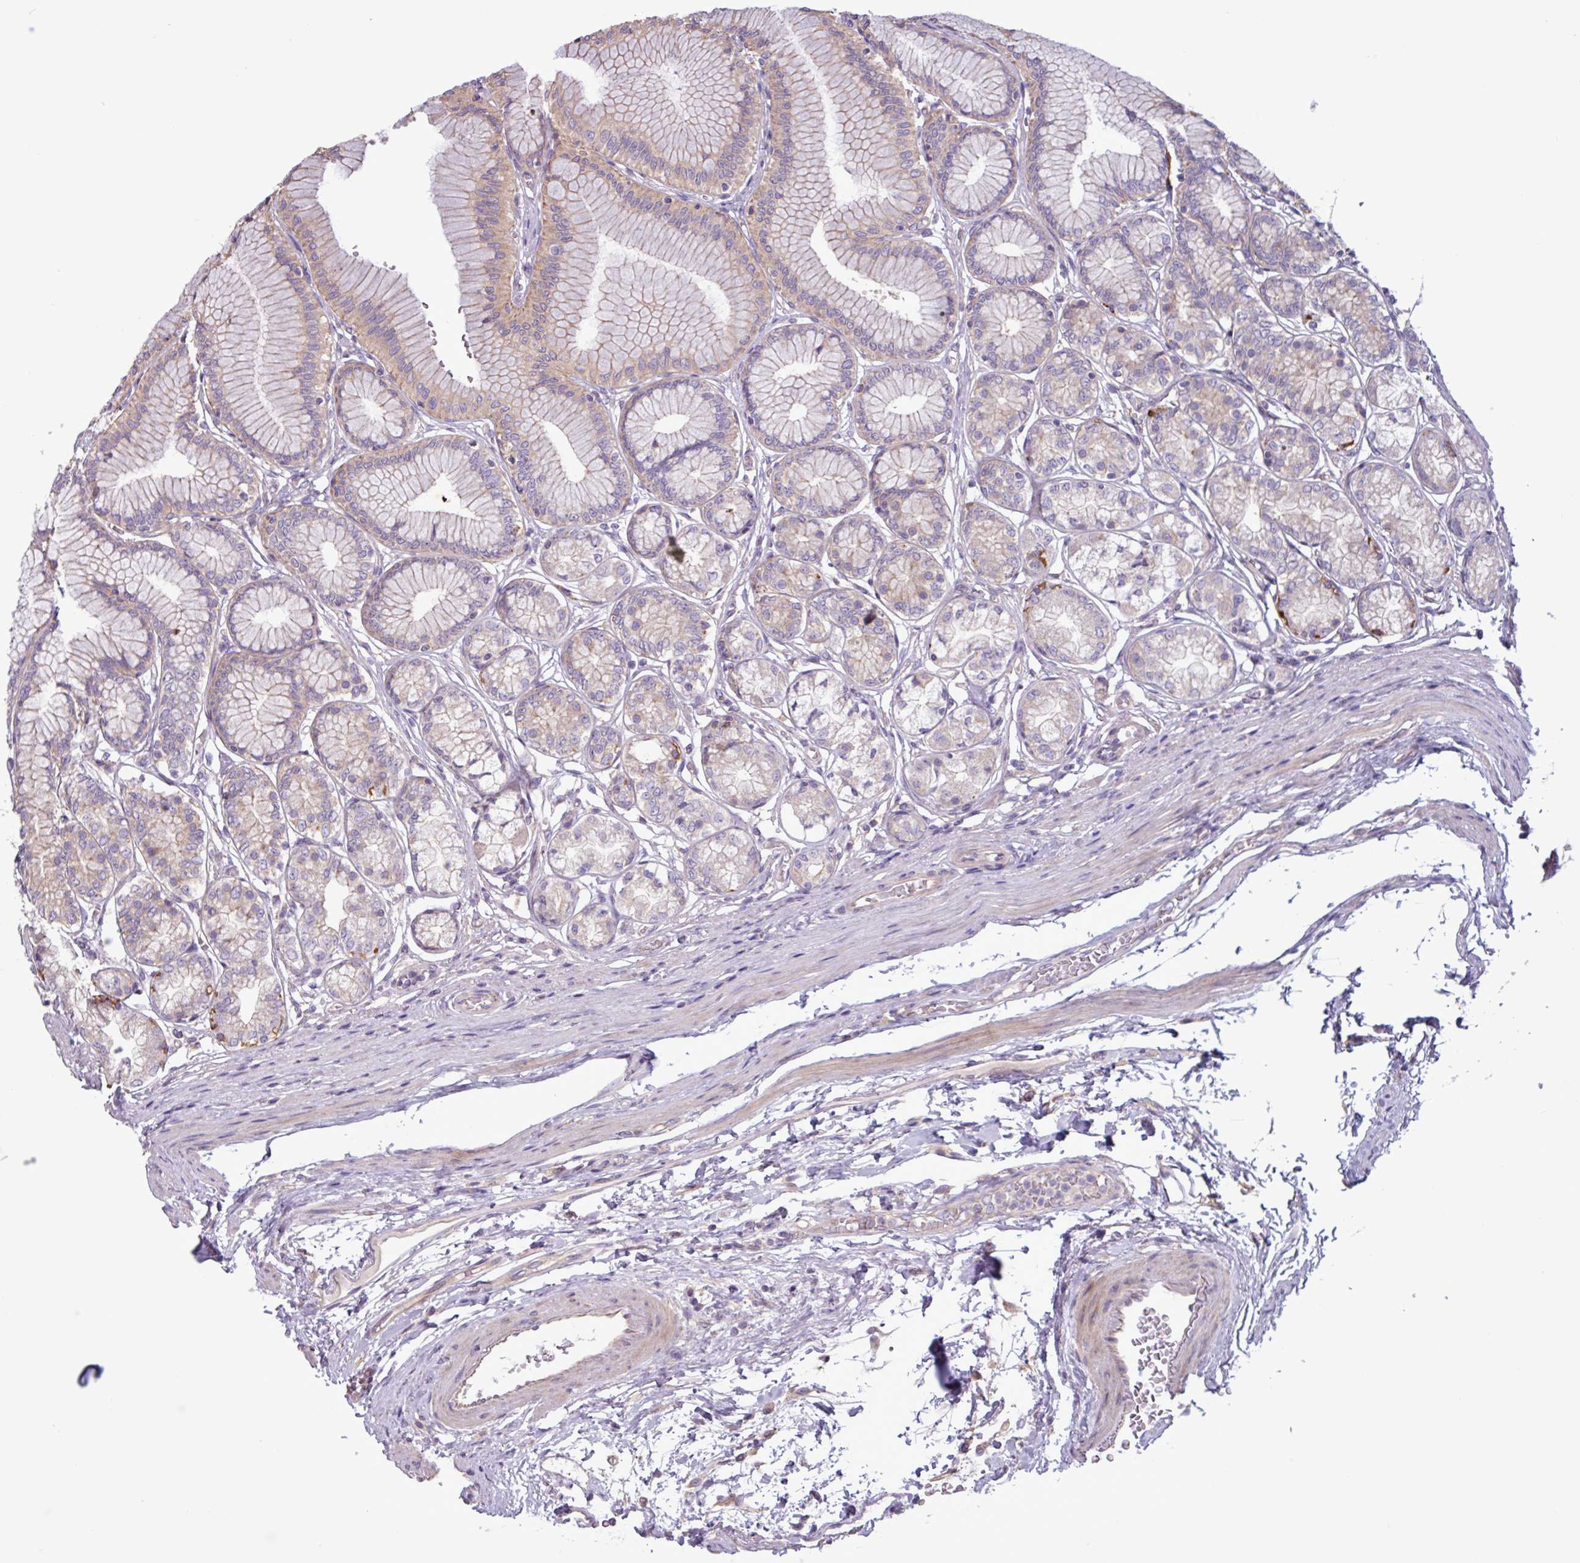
{"staining": {"intensity": "moderate", "quantity": "<25%", "location": "cytoplasmic/membranous"}, "tissue": "stomach", "cell_type": "Glandular cells", "image_type": "normal", "snomed": [{"axis": "morphology", "description": "Normal tissue, NOS"}, {"axis": "morphology", "description": "Adenocarcinoma, NOS"}, {"axis": "morphology", "description": "Adenocarcinoma, High grade"}, {"axis": "topography", "description": "Stomach, upper"}, {"axis": "topography", "description": "Stomach"}], "caption": "Immunohistochemical staining of normal stomach displays <25% levels of moderate cytoplasmic/membranous protein positivity in approximately <25% of glandular cells.", "gene": "PLIN2", "patient": {"sex": "female", "age": 65}}